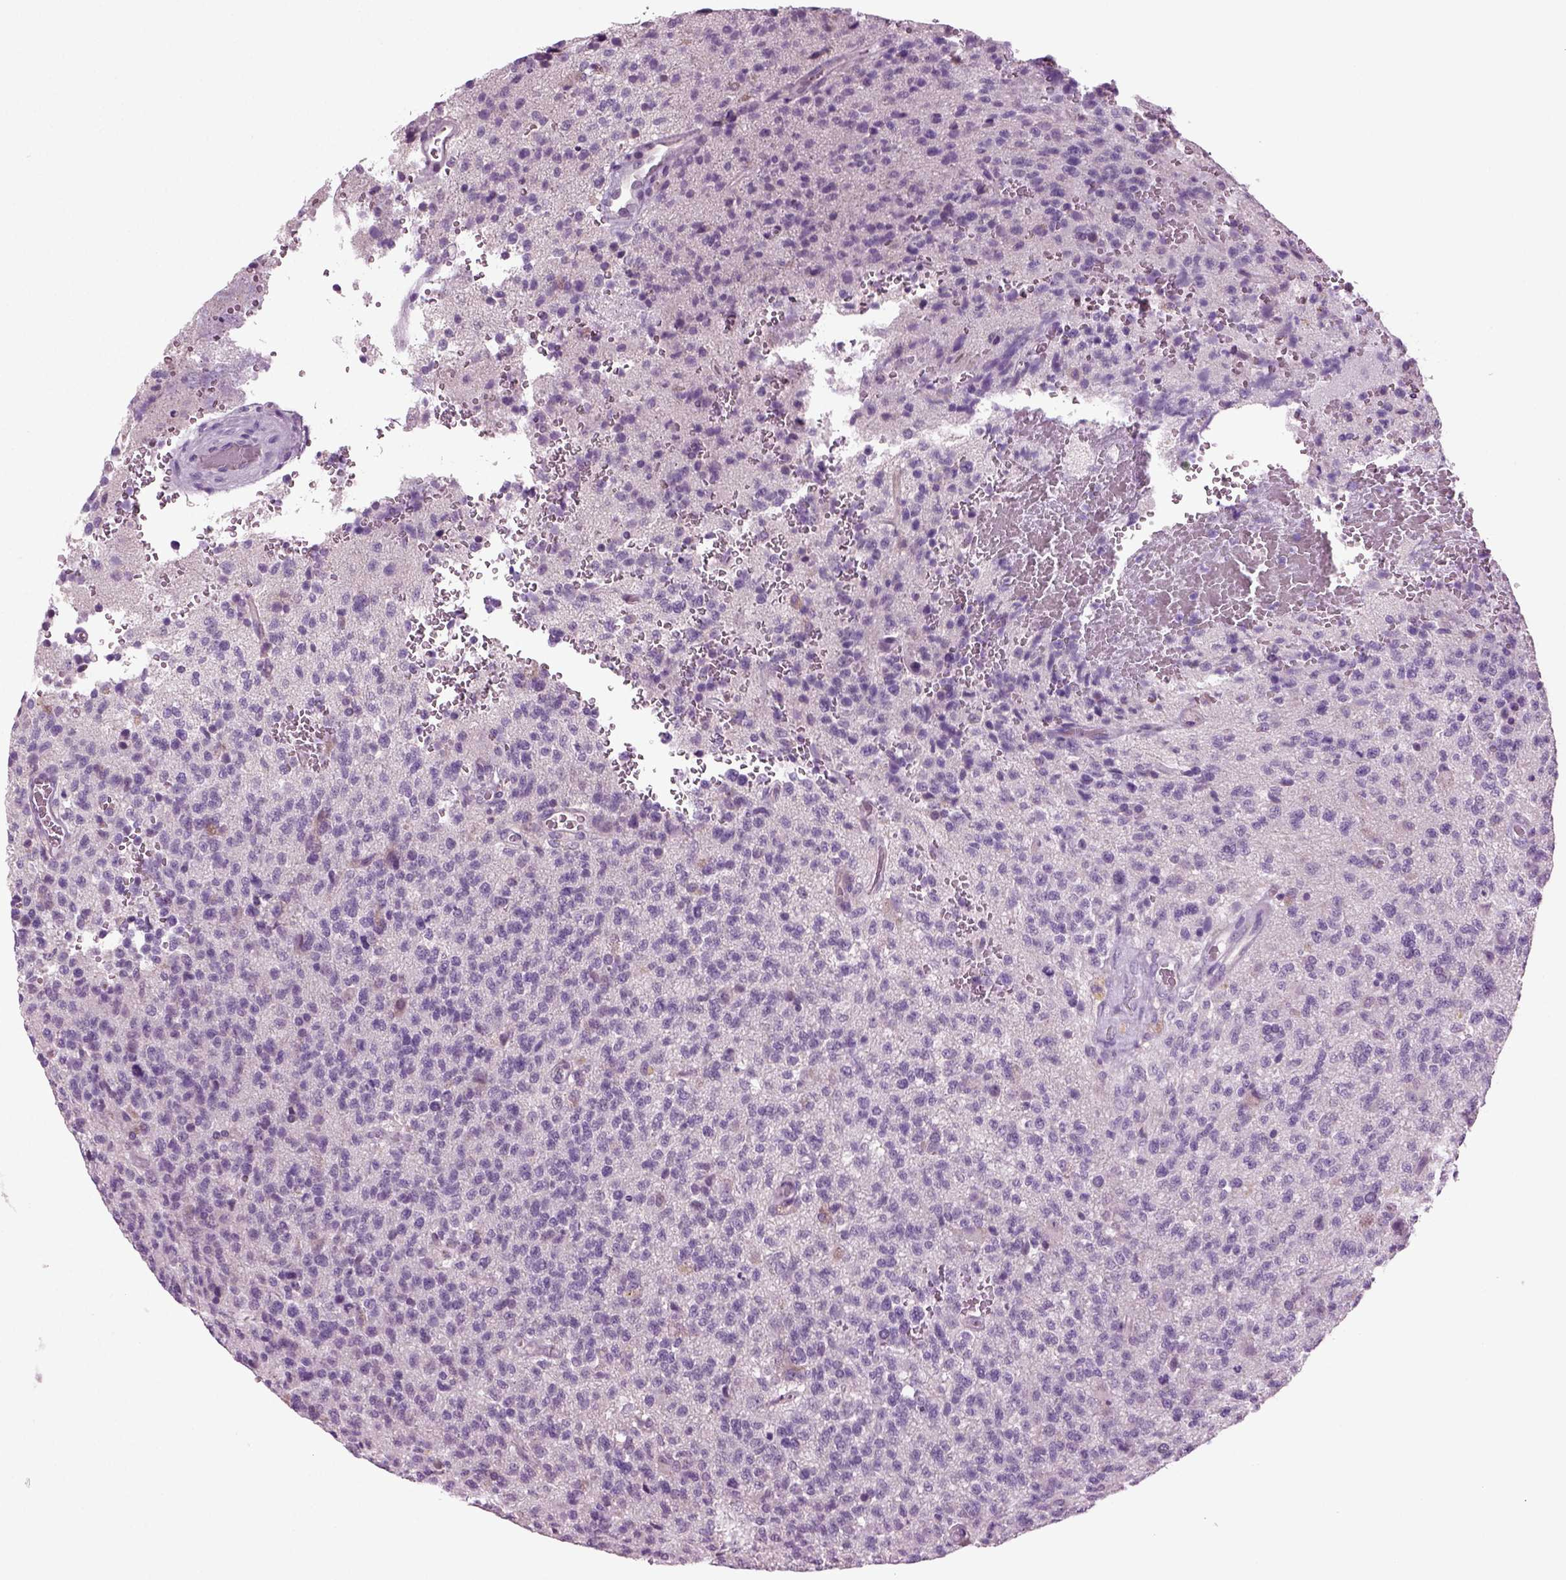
{"staining": {"intensity": "negative", "quantity": "none", "location": "none"}, "tissue": "glioma", "cell_type": "Tumor cells", "image_type": "cancer", "snomed": [{"axis": "morphology", "description": "Glioma, malignant, High grade"}, {"axis": "topography", "description": "Brain"}], "caption": "Histopathology image shows no significant protein staining in tumor cells of glioma.", "gene": "COL9A2", "patient": {"sex": "male", "age": 56}}